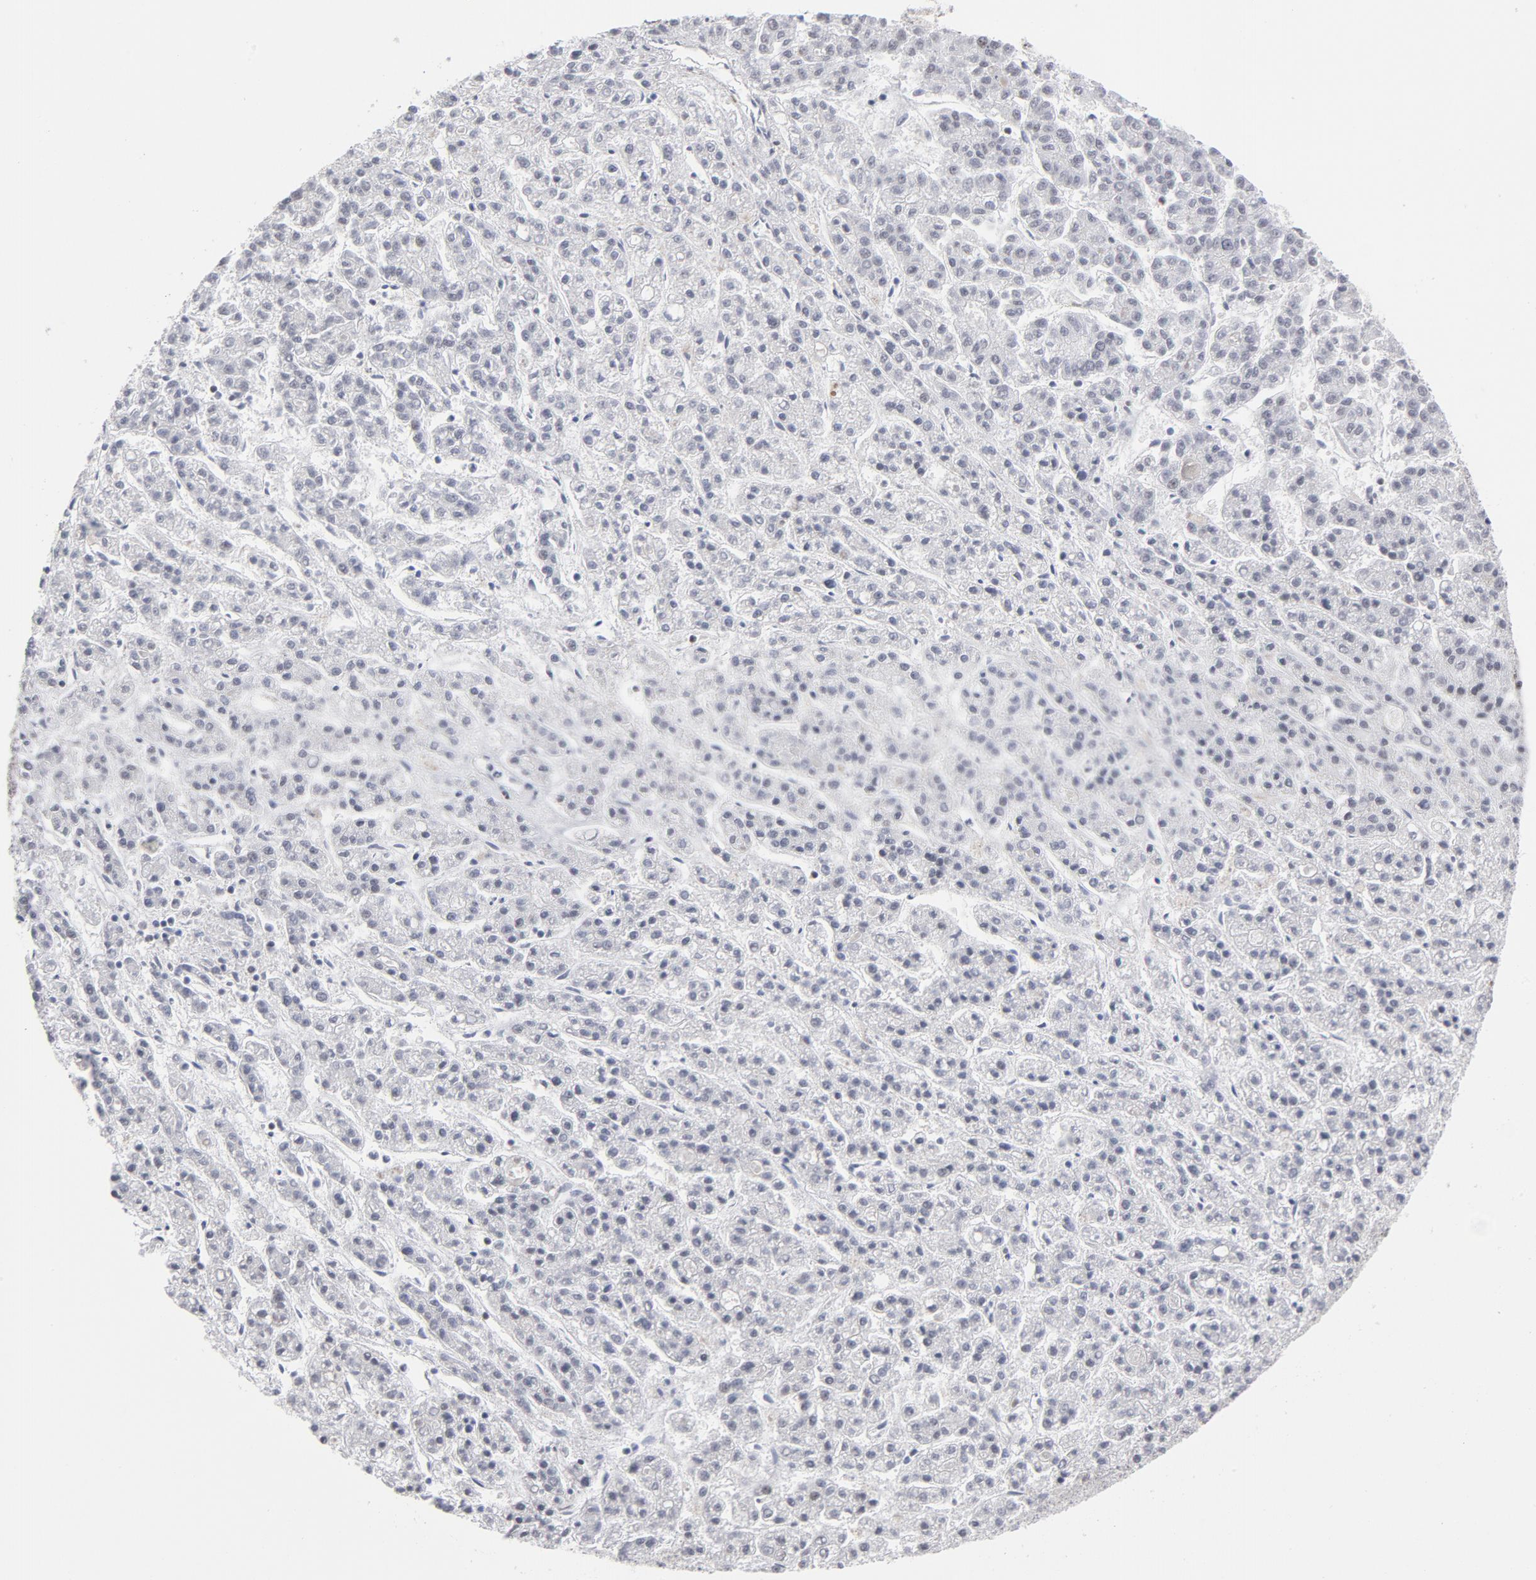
{"staining": {"intensity": "negative", "quantity": "none", "location": "none"}, "tissue": "liver cancer", "cell_type": "Tumor cells", "image_type": "cancer", "snomed": [{"axis": "morphology", "description": "Carcinoma, Hepatocellular, NOS"}, {"axis": "topography", "description": "Liver"}], "caption": "Tumor cells are negative for protein expression in human hepatocellular carcinoma (liver). The staining was performed using DAB (3,3'-diaminobenzidine) to visualize the protein expression in brown, while the nuclei were stained in blue with hematoxylin (Magnification: 20x).", "gene": "CTCF", "patient": {"sex": "male", "age": 70}}